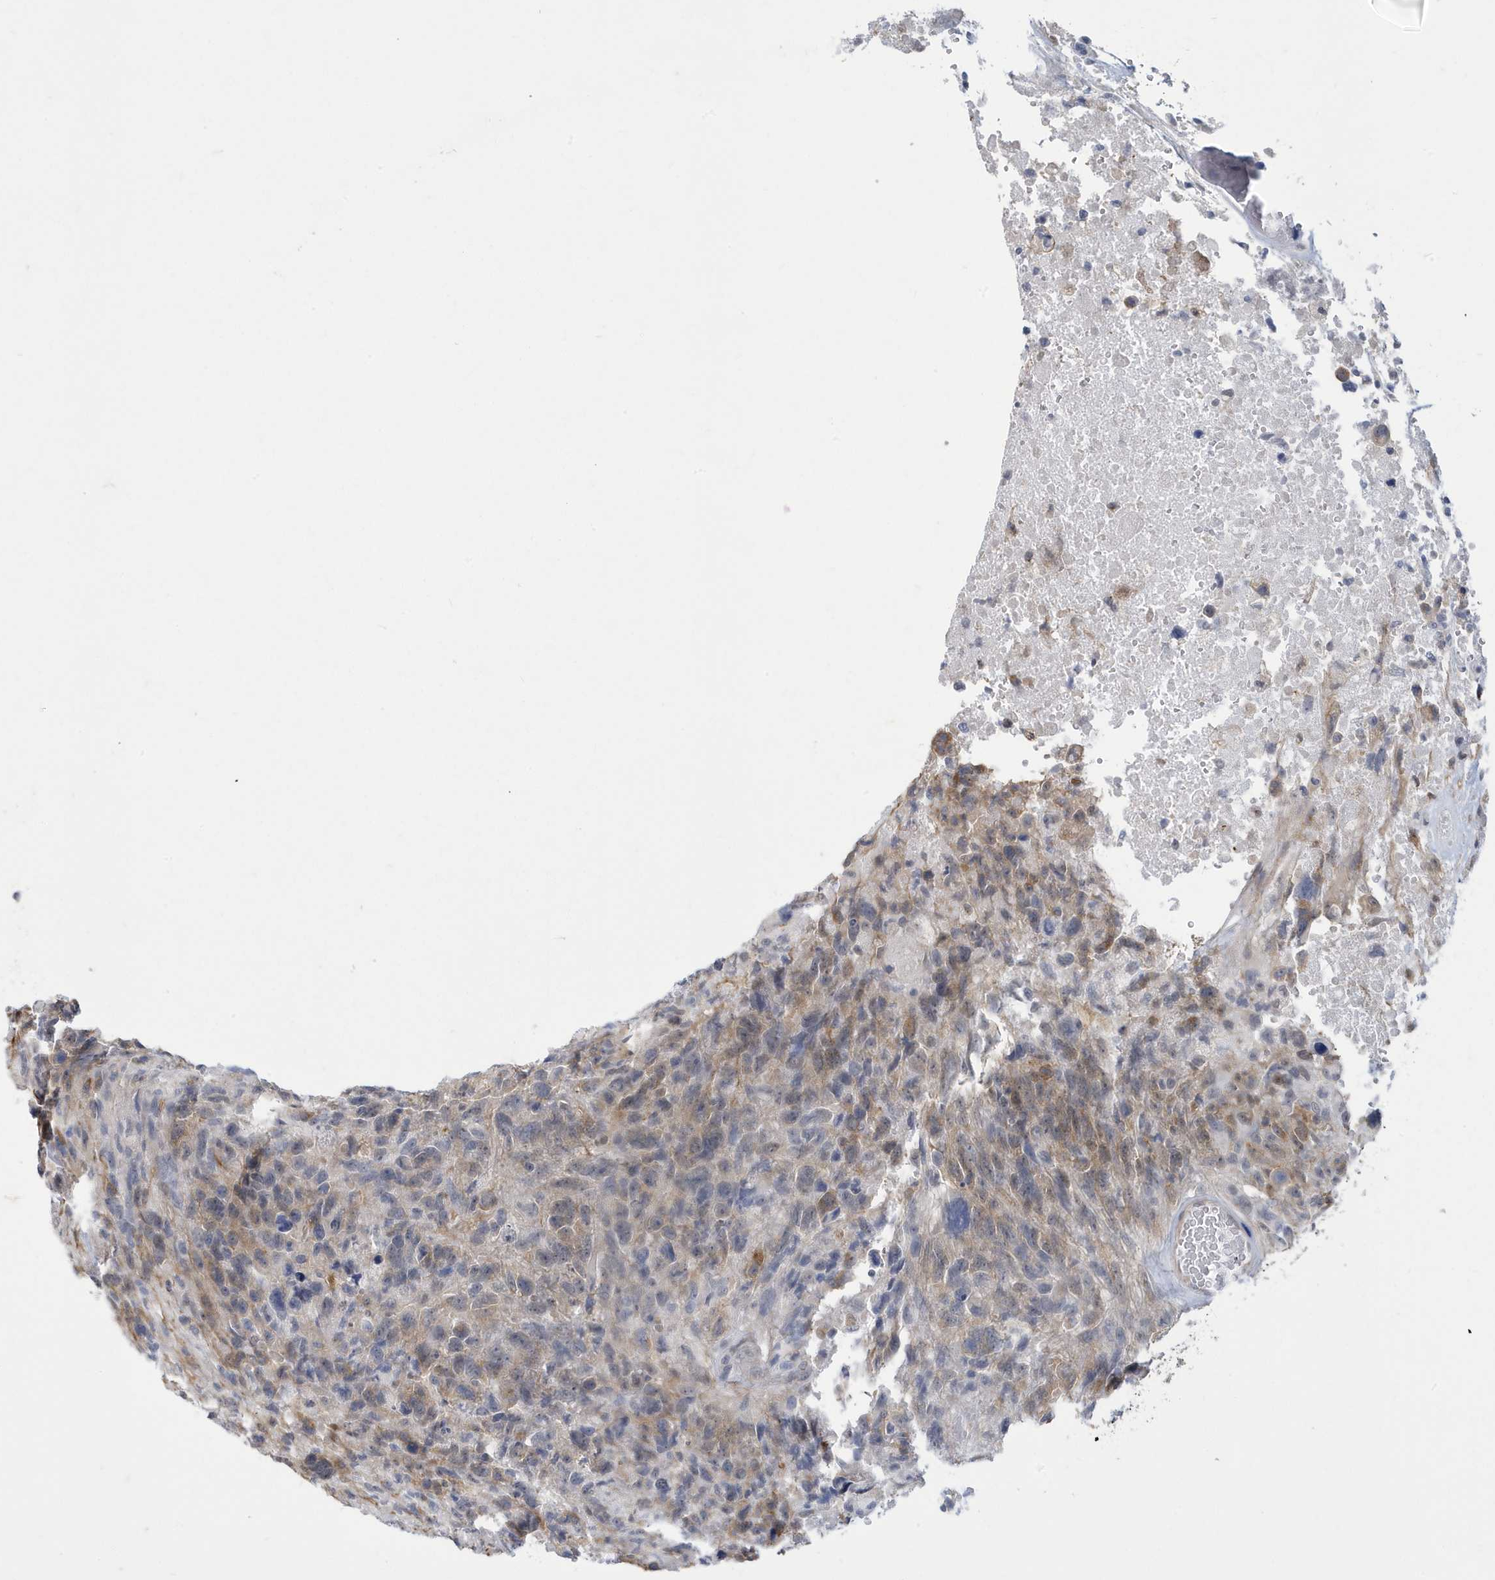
{"staining": {"intensity": "moderate", "quantity": "<25%", "location": "cytoplasmic/membranous"}, "tissue": "glioma", "cell_type": "Tumor cells", "image_type": "cancer", "snomed": [{"axis": "morphology", "description": "Glioma, malignant, High grade"}, {"axis": "topography", "description": "Brain"}], "caption": "Immunohistochemical staining of human glioma displays moderate cytoplasmic/membranous protein expression in about <25% of tumor cells.", "gene": "ZNF654", "patient": {"sex": "male", "age": 69}}